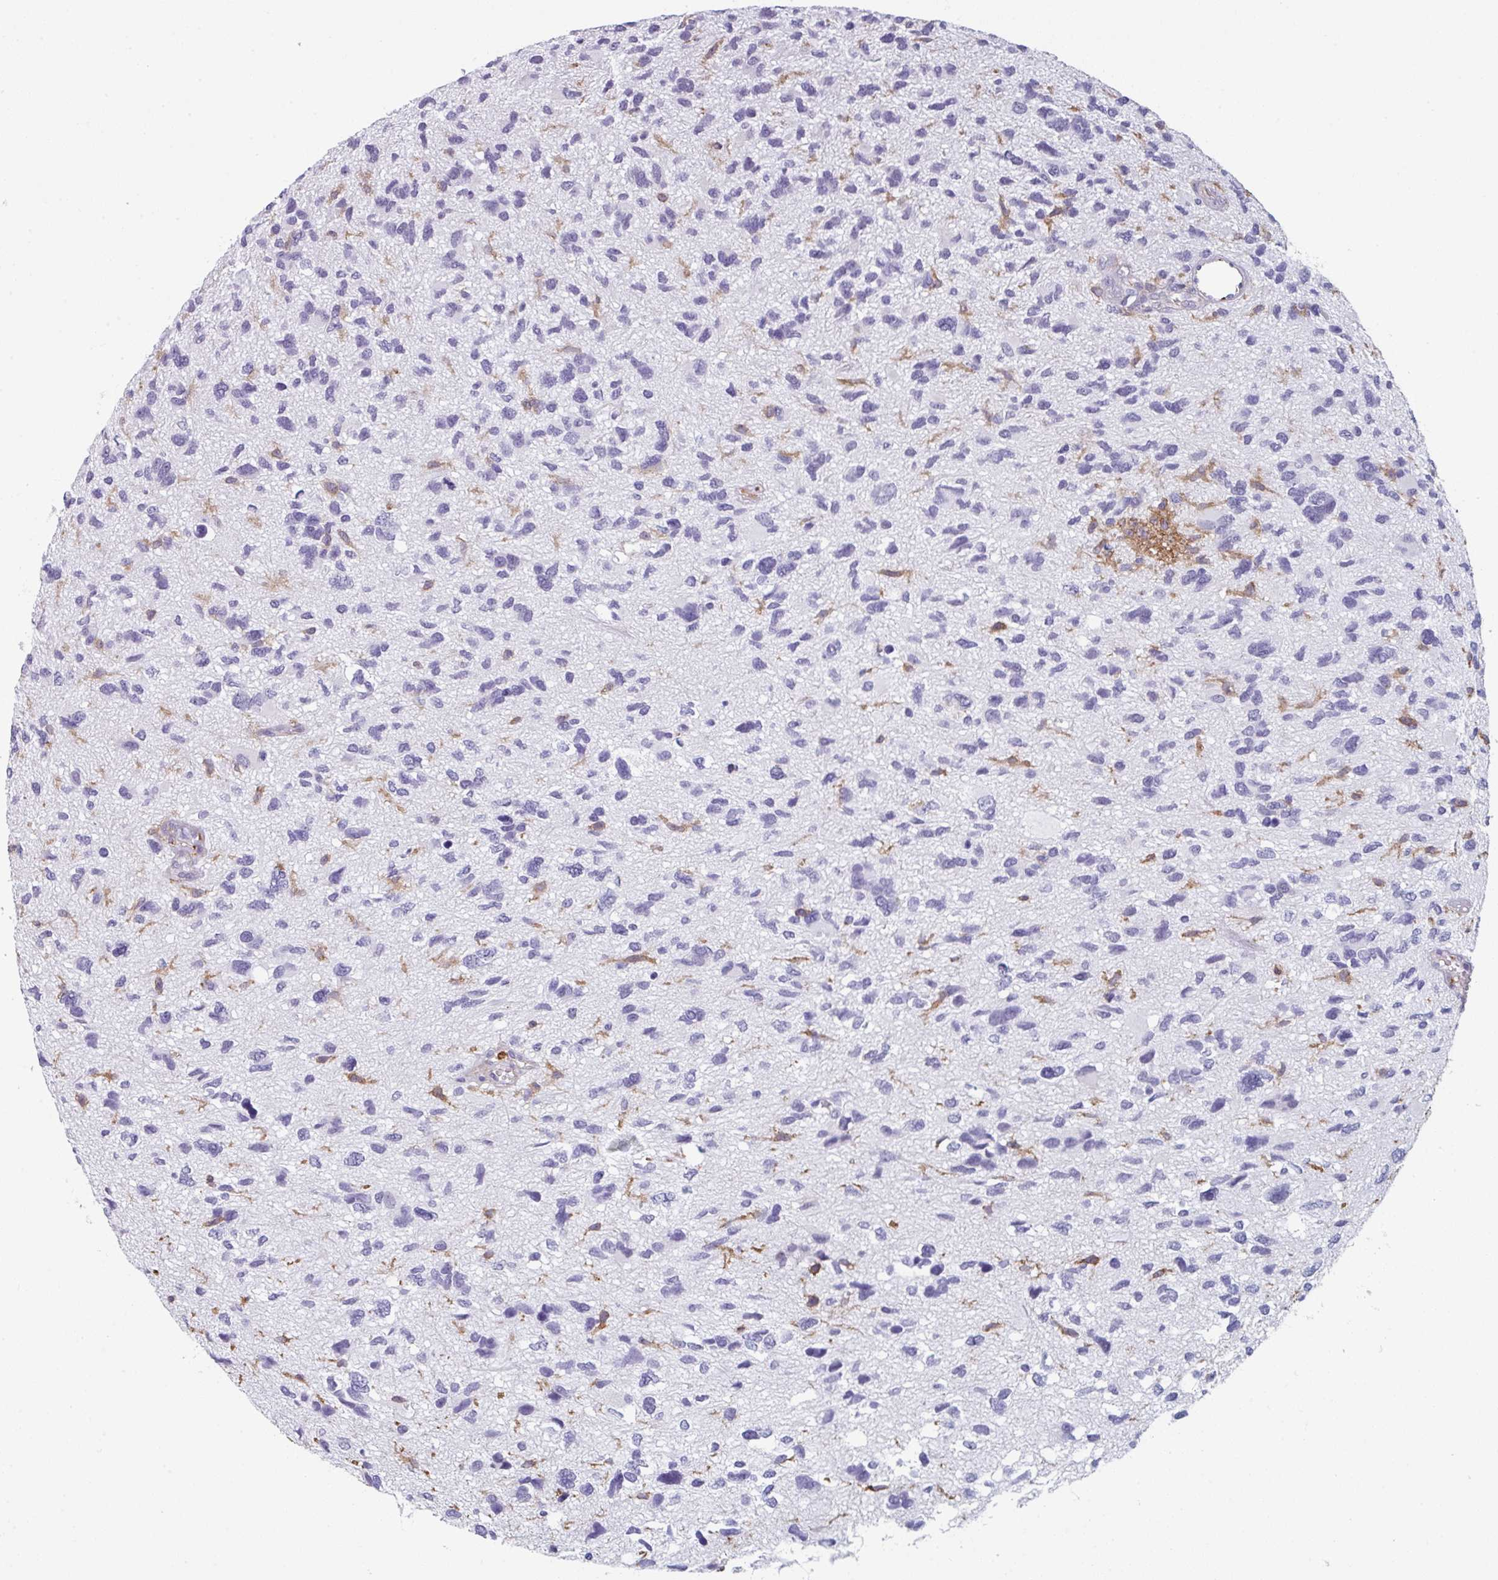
{"staining": {"intensity": "negative", "quantity": "none", "location": "none"}, "tissue": "glioma", "cell_type": "Tumor cells", "image_type": "cancer", "snomed": [{"axis": "morphology", "description": "Glioma, malignant, High grade"}, {"axis": "topography", "description": "Brain"}], "caption": "IHC of human glioma reveals no staining in tumor cells. (Stains: DAB IHC with hematoxylin counter stain, Microscopy: brightfield microscopy at high magnification).", "gene": "EXOSC5", "patient": {"sex": "female", "age": 11}}